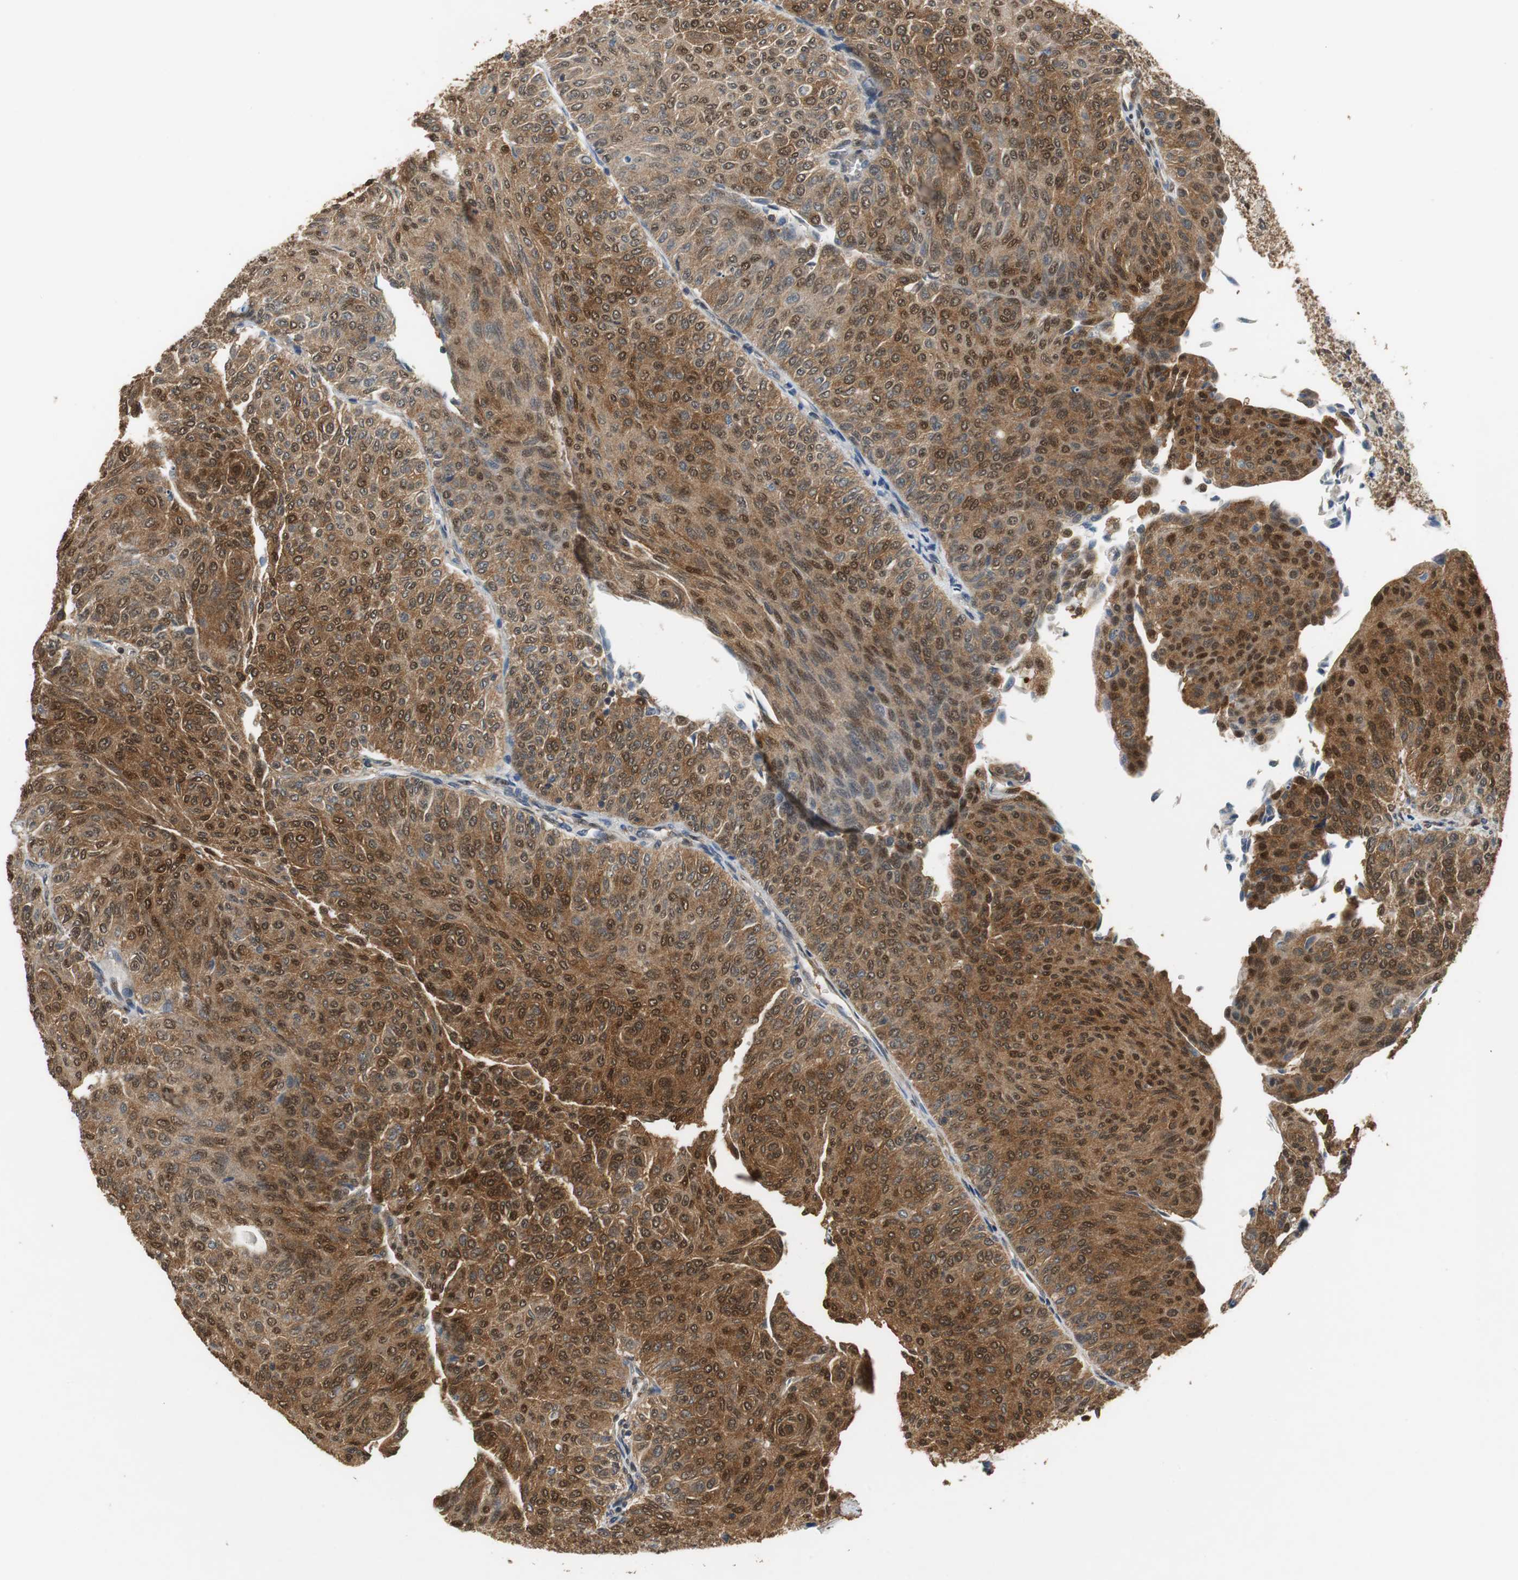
{"staining": {"intensity": "strong", "quantity": ">75%", "location": "cytoplasmic/membranous,nuclear"}, "tissue": "urothelial cancer", "cell_type": "Tumor cells", "image_type": "cancer", "snomed": [{"axis": "morphology", "description": "Urothelial carcinoma, Low grade"}, {"axis": "topography", "description": "Urinary bladder"}], "caption": "Human urothelial carcinoma (low-grade) stained with a brown dye shows strong cytoplasmic/membranous and nuclear positive expression in about >75% of tumor cells.", "gene": "UBQLN2", "patient": {"sex": "male", "age": 78}}